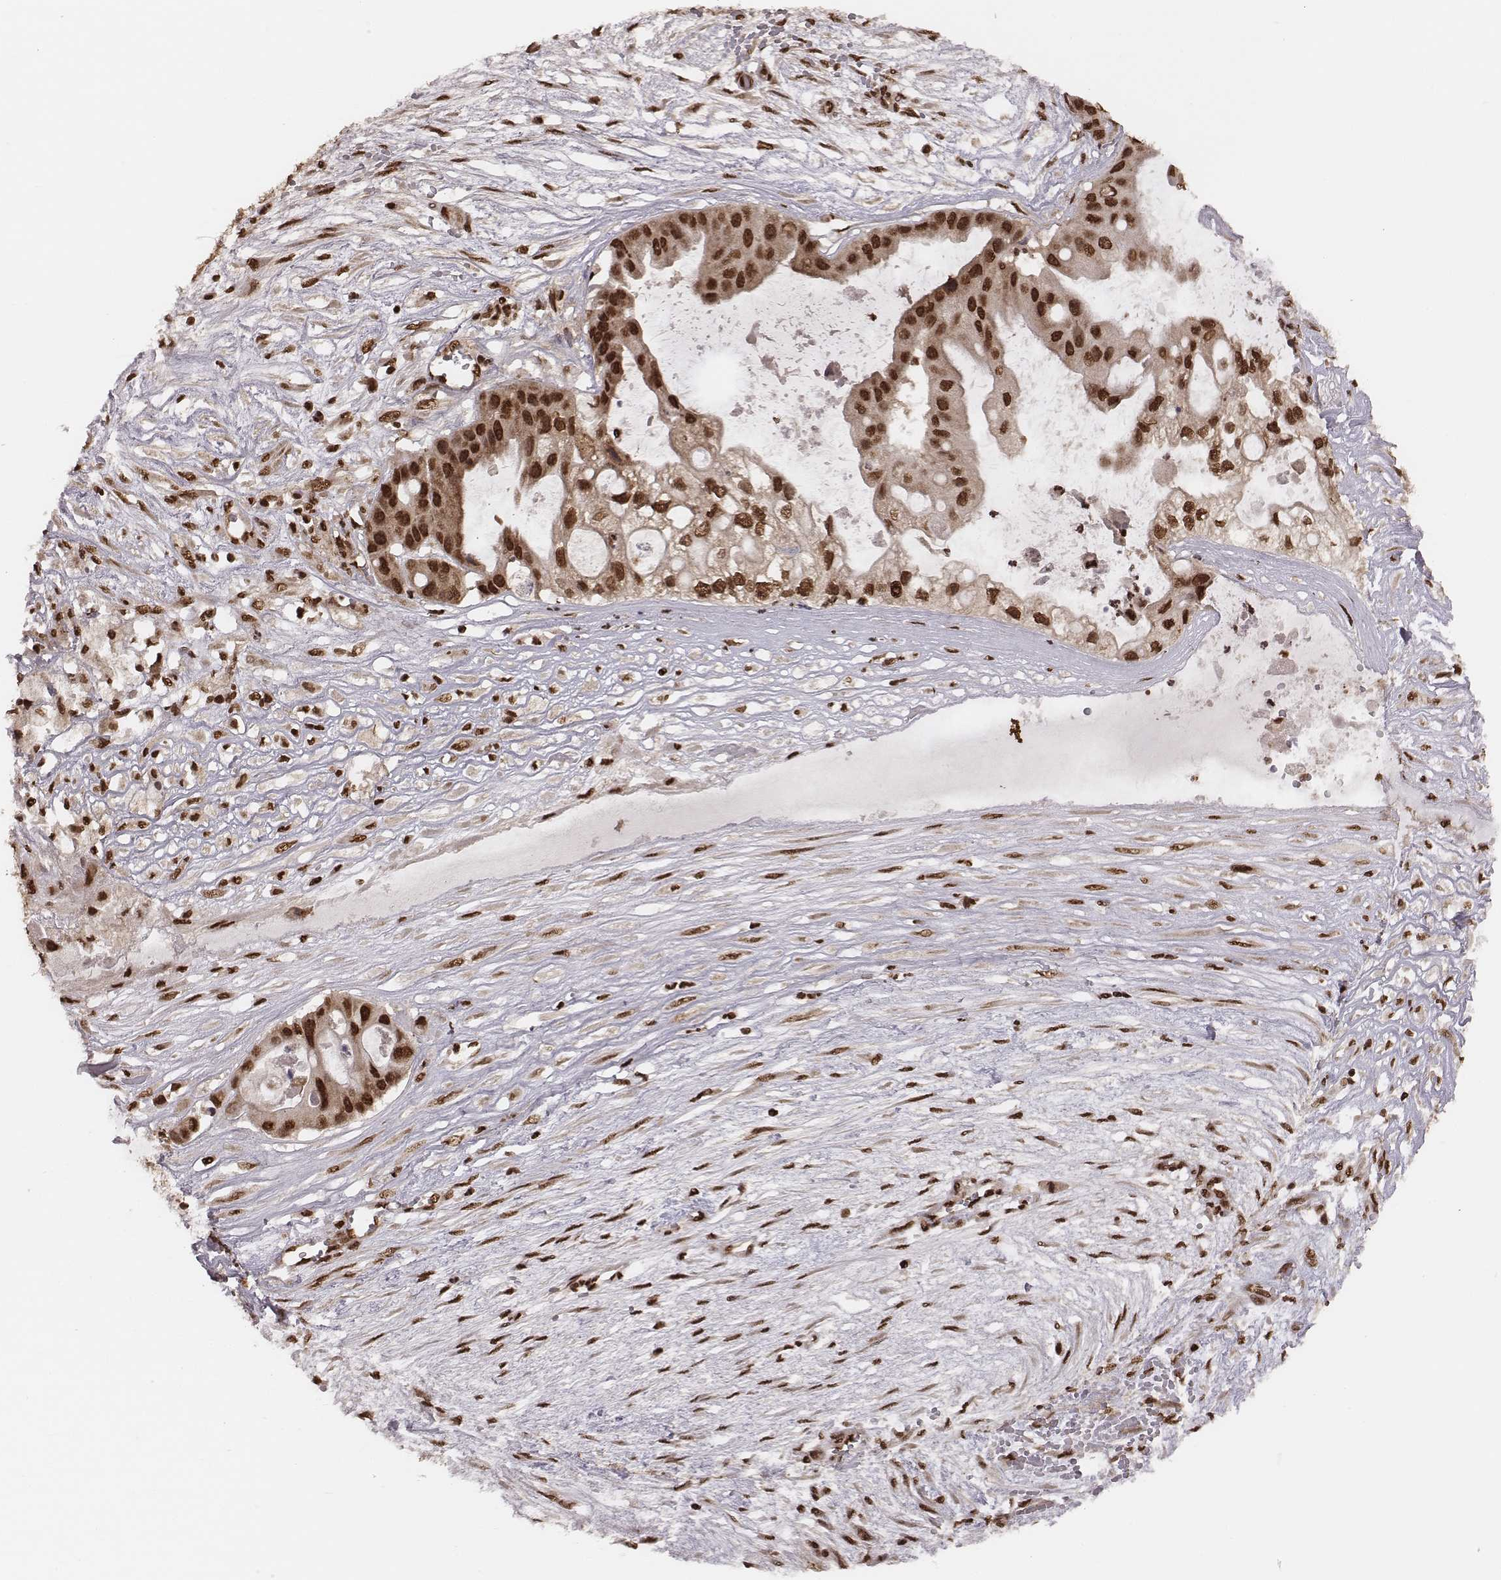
{"staining": {"intensity": "strong", "quantity": ">75%", "location": "cytoplasmic/membranous,nuclear"}, "tissue": "ovarian cancer", "cell_type": "Tumor cells", "image_type": "cancer", "snomed": [{"axis": "morphology", "description": "Cystadenocarcinoma, serous, NOS"}, {"axis": "topography", "description": "Ovary"}], "caption": "A high amount of strong cytoplasmic/membranous and nuclear expression is appreciated in about >75% of tumor cells in ovarian cancer tissue.", "gene": "NFX1", "patient": {"sex": "female", "age": 56}}